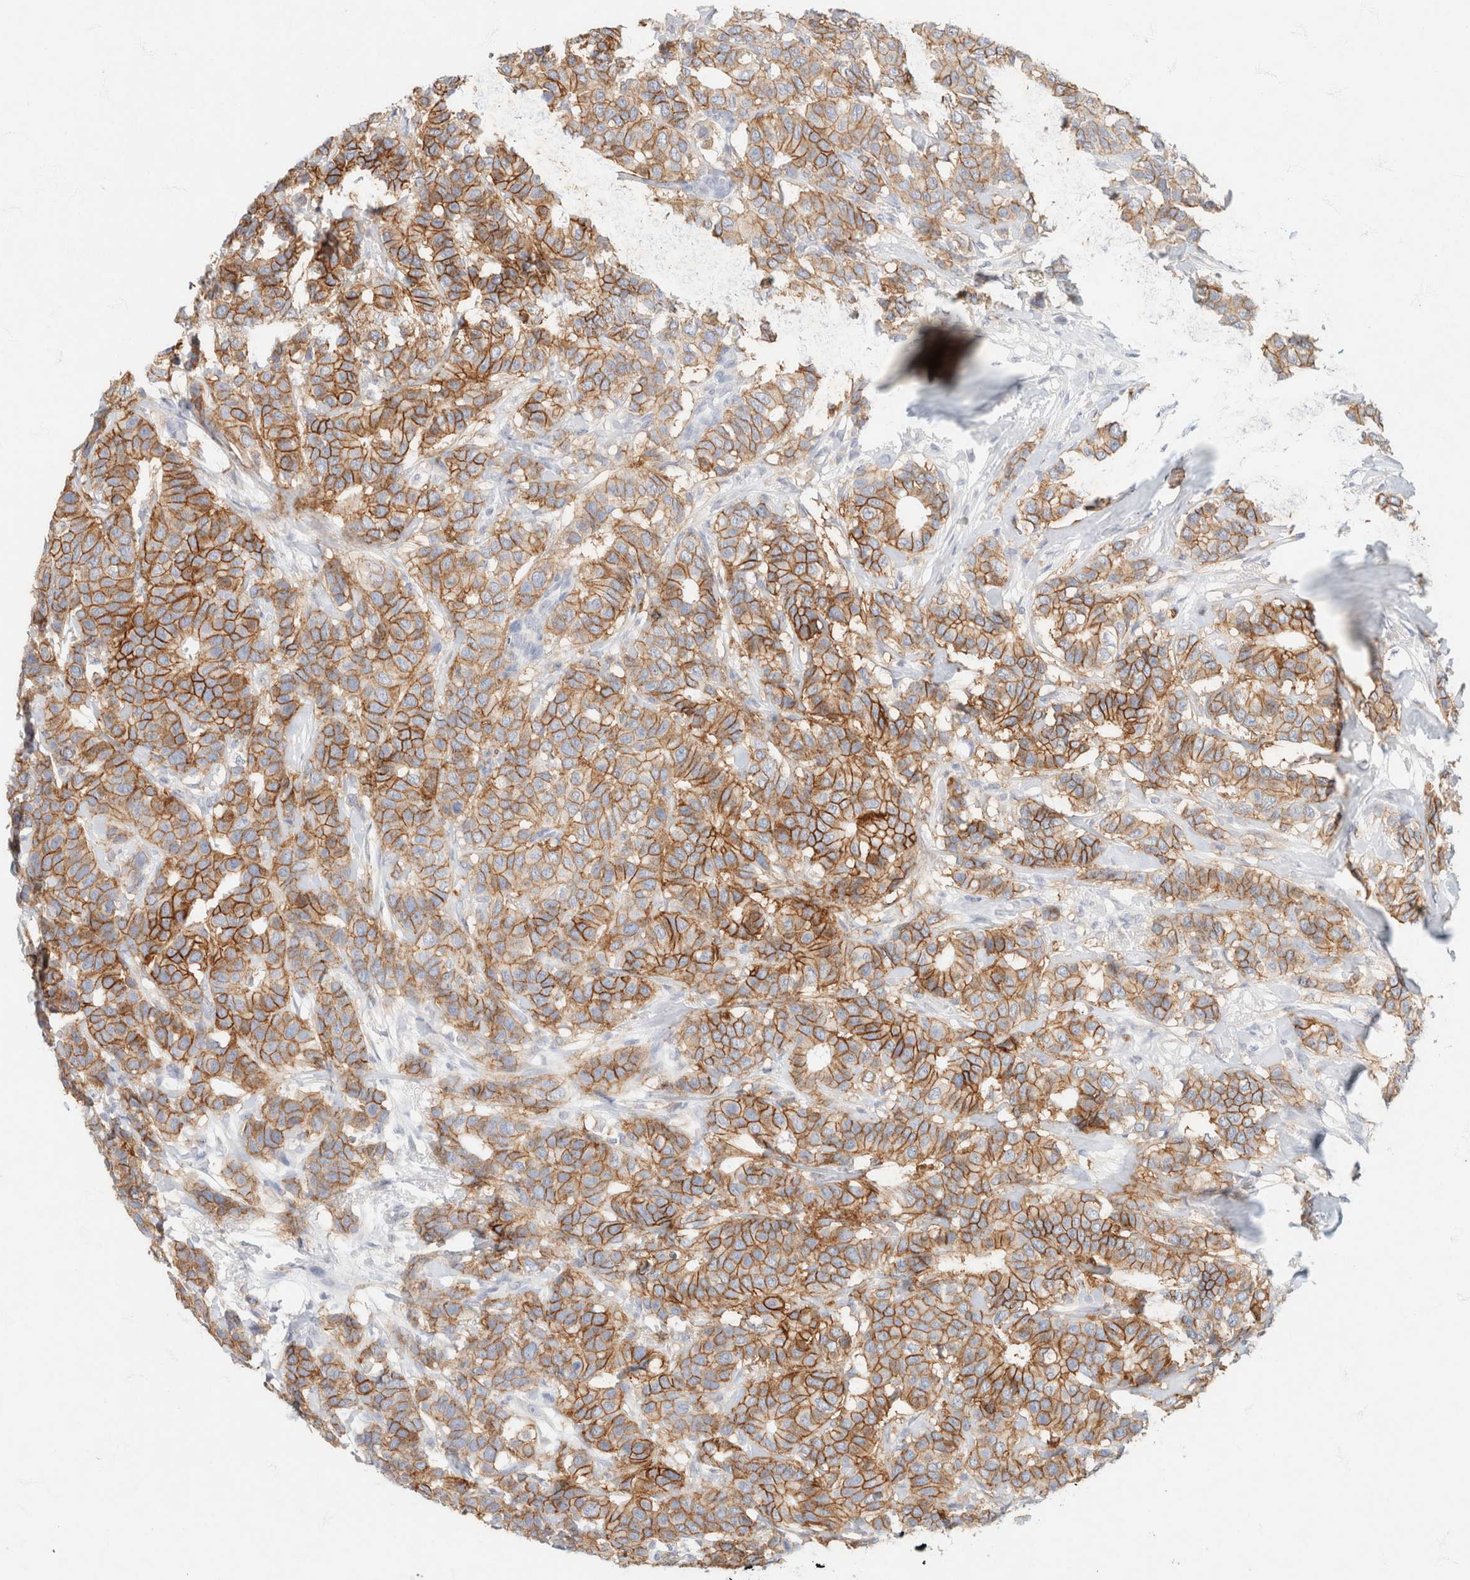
{"staining": {"intensity": "moderate", "quantity": ">75%", "location": "cytoplasmic/membranous"}, "tissue": "breast cancer", "cell_type": "Tumor cells", "image_type": "cancer", "snomed": [{"axis": "morphology", "description": "Duct carcinoma"}, {"axis": "topography", "description": "Breast"}], "caption": "Human breast cancer stained with a brown dye shows moderate cytoplasmic/membranous positive expression in about >75% of tumor cells.", "gene": "CA12", "patient": {"sex": "female", "age": 87}}